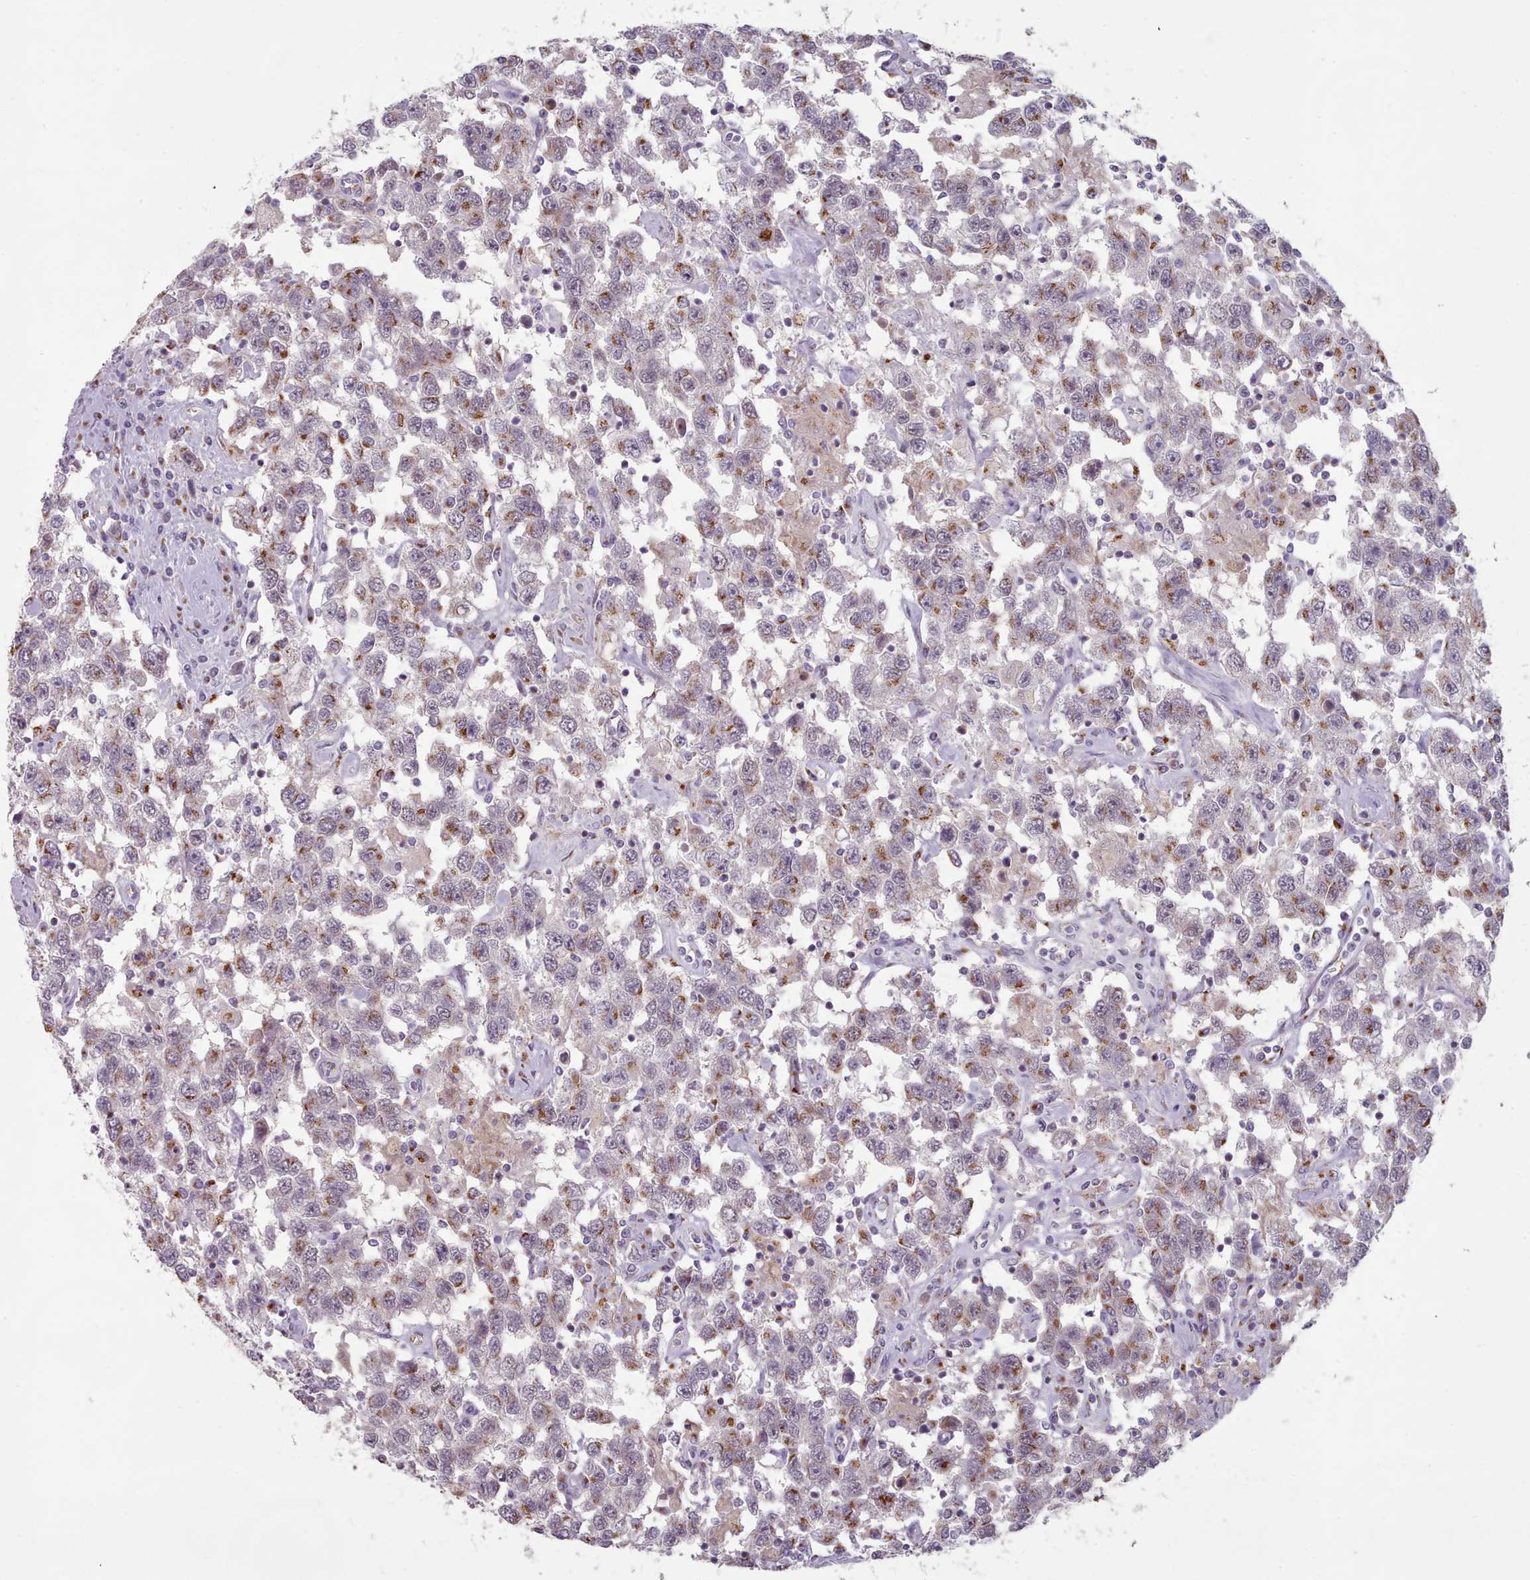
{"staining": {"intensity": "moderate", "quantity": ">75%", "location": "cytoplasmic/membranous"}, "tissue": "testis cancer", "cell_type": "Tumor cells", "image_type": "cancer", "snomed": [{"axis": "morphology", "description": "Seminoma, NOS"}, {"axis": "topography", "description": "Testis"}], "caption": "The immunohistochemical stain shows moderate cytoplasmic/membranous staining in tumor cells of testis cancer tissue.", "gene": "MAN1B1", "patient": {"sex": "male", "age": 41}}